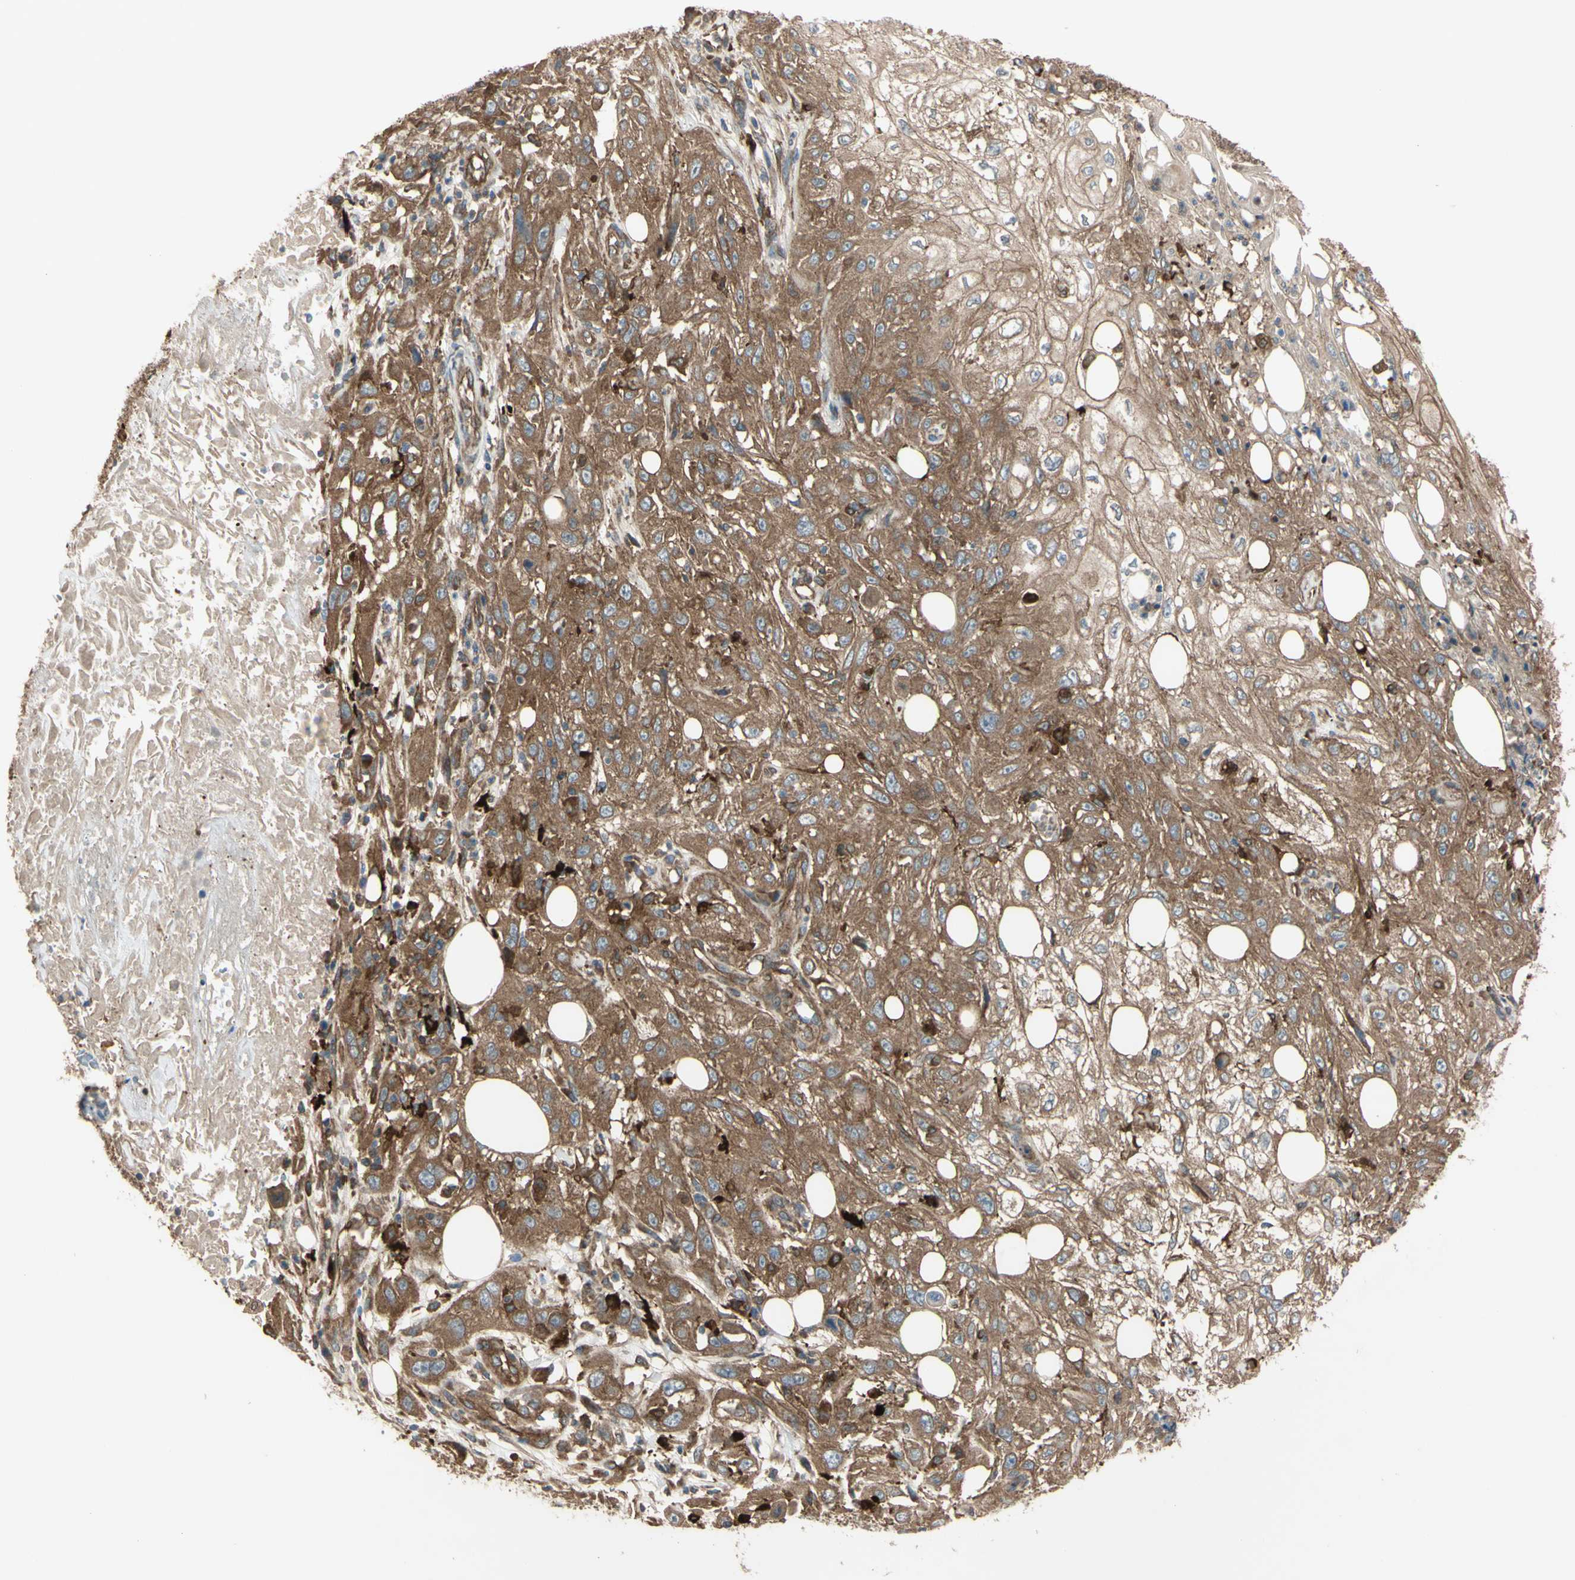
{"staining": {"intensity": "moderate", "quantity": ">75%", "location": "cytoplasmic/membranous"}, "tissue": "skin cancer", "cell_type": "Tumor cells", "image_type": "cancer", "snomed": [{"axis": "morphology", "description": "Squamous cell carcinoma, NOS"}, {"axis": "topography", "description": "Skin"}], "caption": "A high-resolution image shows immunohistochemistry (IHC) staining of squamous cell carcinoma (skin), which exhibits moderate cytoplasmic/membranous positivity in about >75% of tumor cells.", "gene": "PTPN12", "patient": {"sex": "male", "age": 75}}